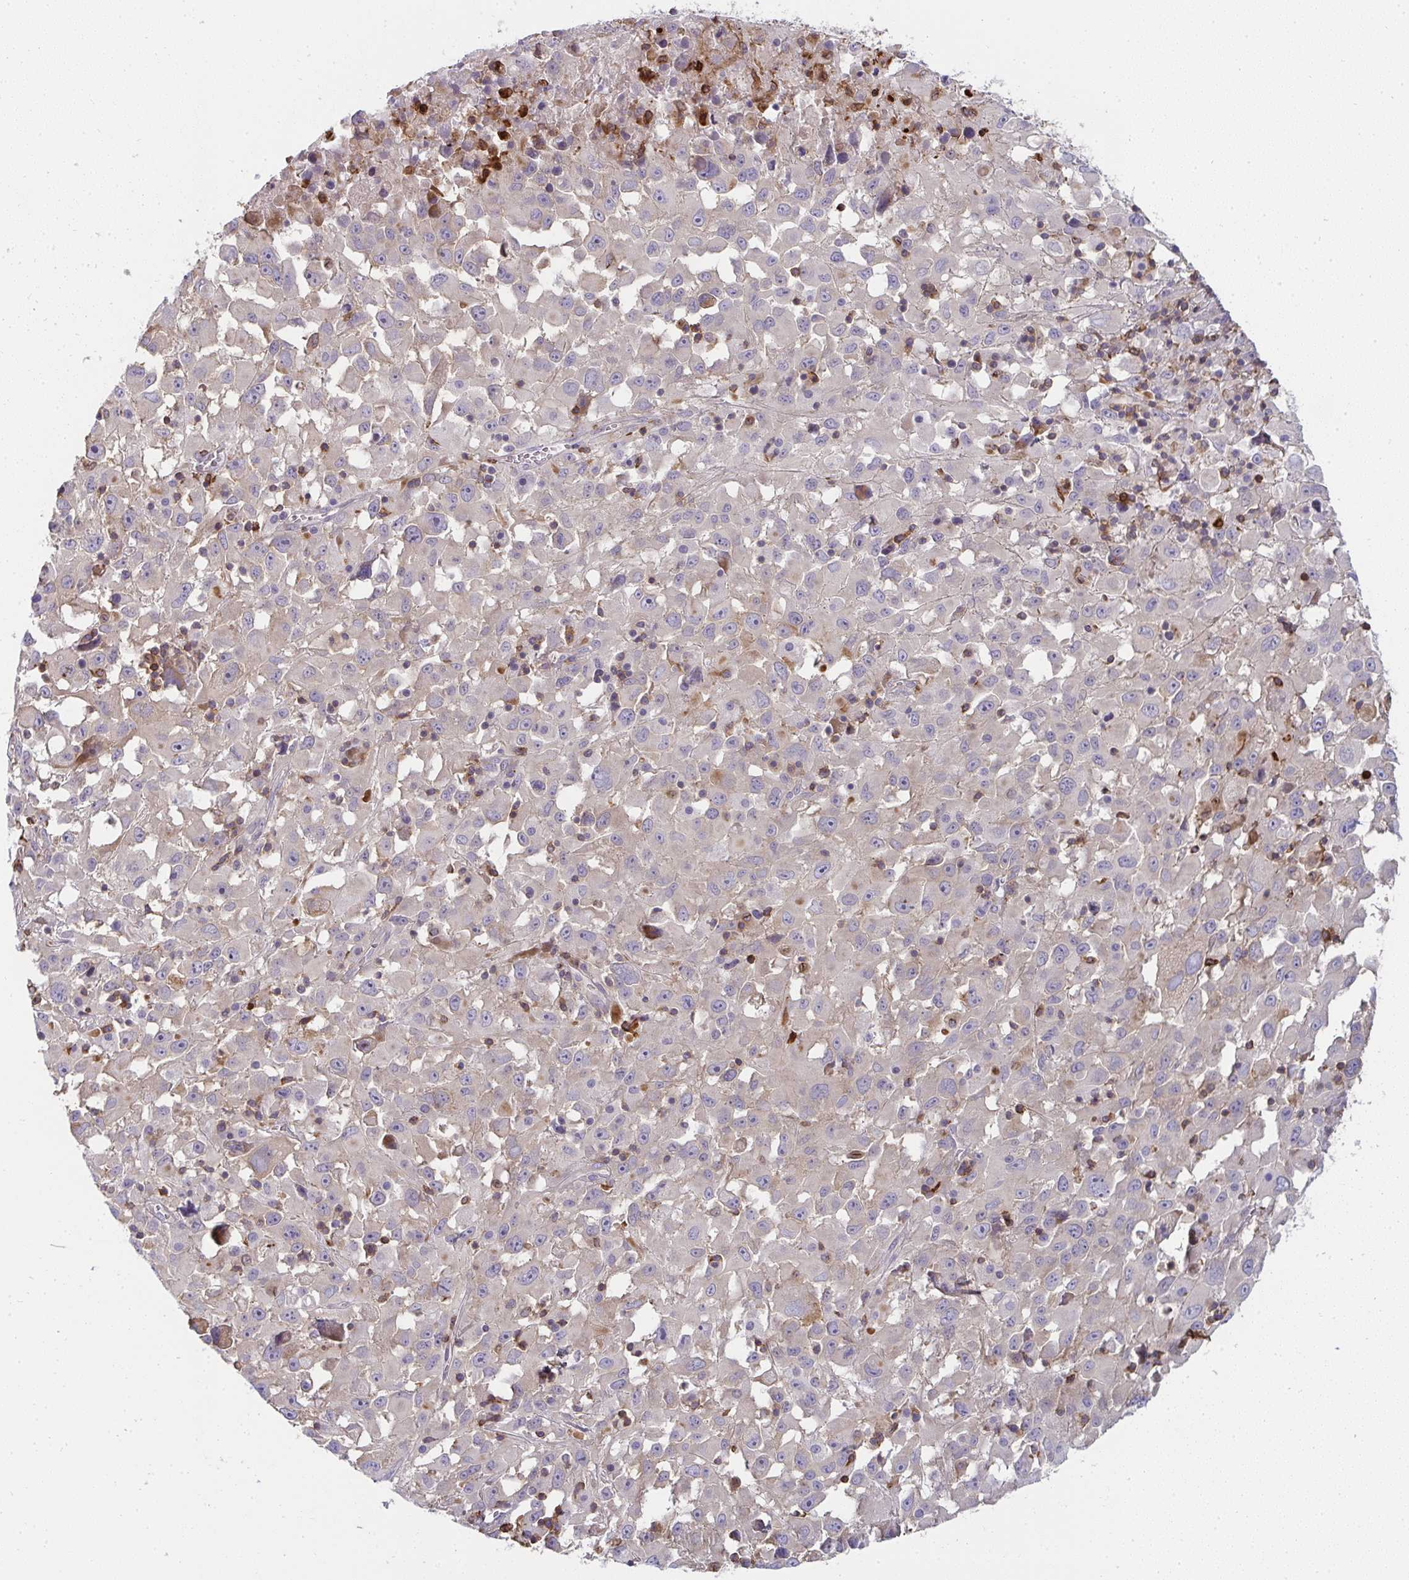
{"staining": {"intensity": "negative", "quantity": "none", "location": "none"}, "tissue": "melanoma", "cell_type": "Tumor cells", "image_type": "cancer", "snomed": [{"axis": "morphology", "description": "Malignant melanoma, Metastatic site"}, {"axis": "topography", "description": "Soft tissue"}], "caption": "DAB immunohistochemical staining of melanoma demonstrates no significant positivity in tumor cells.", "gene": "CSF3R", "patient": {"sex": "male", "age": 50}}